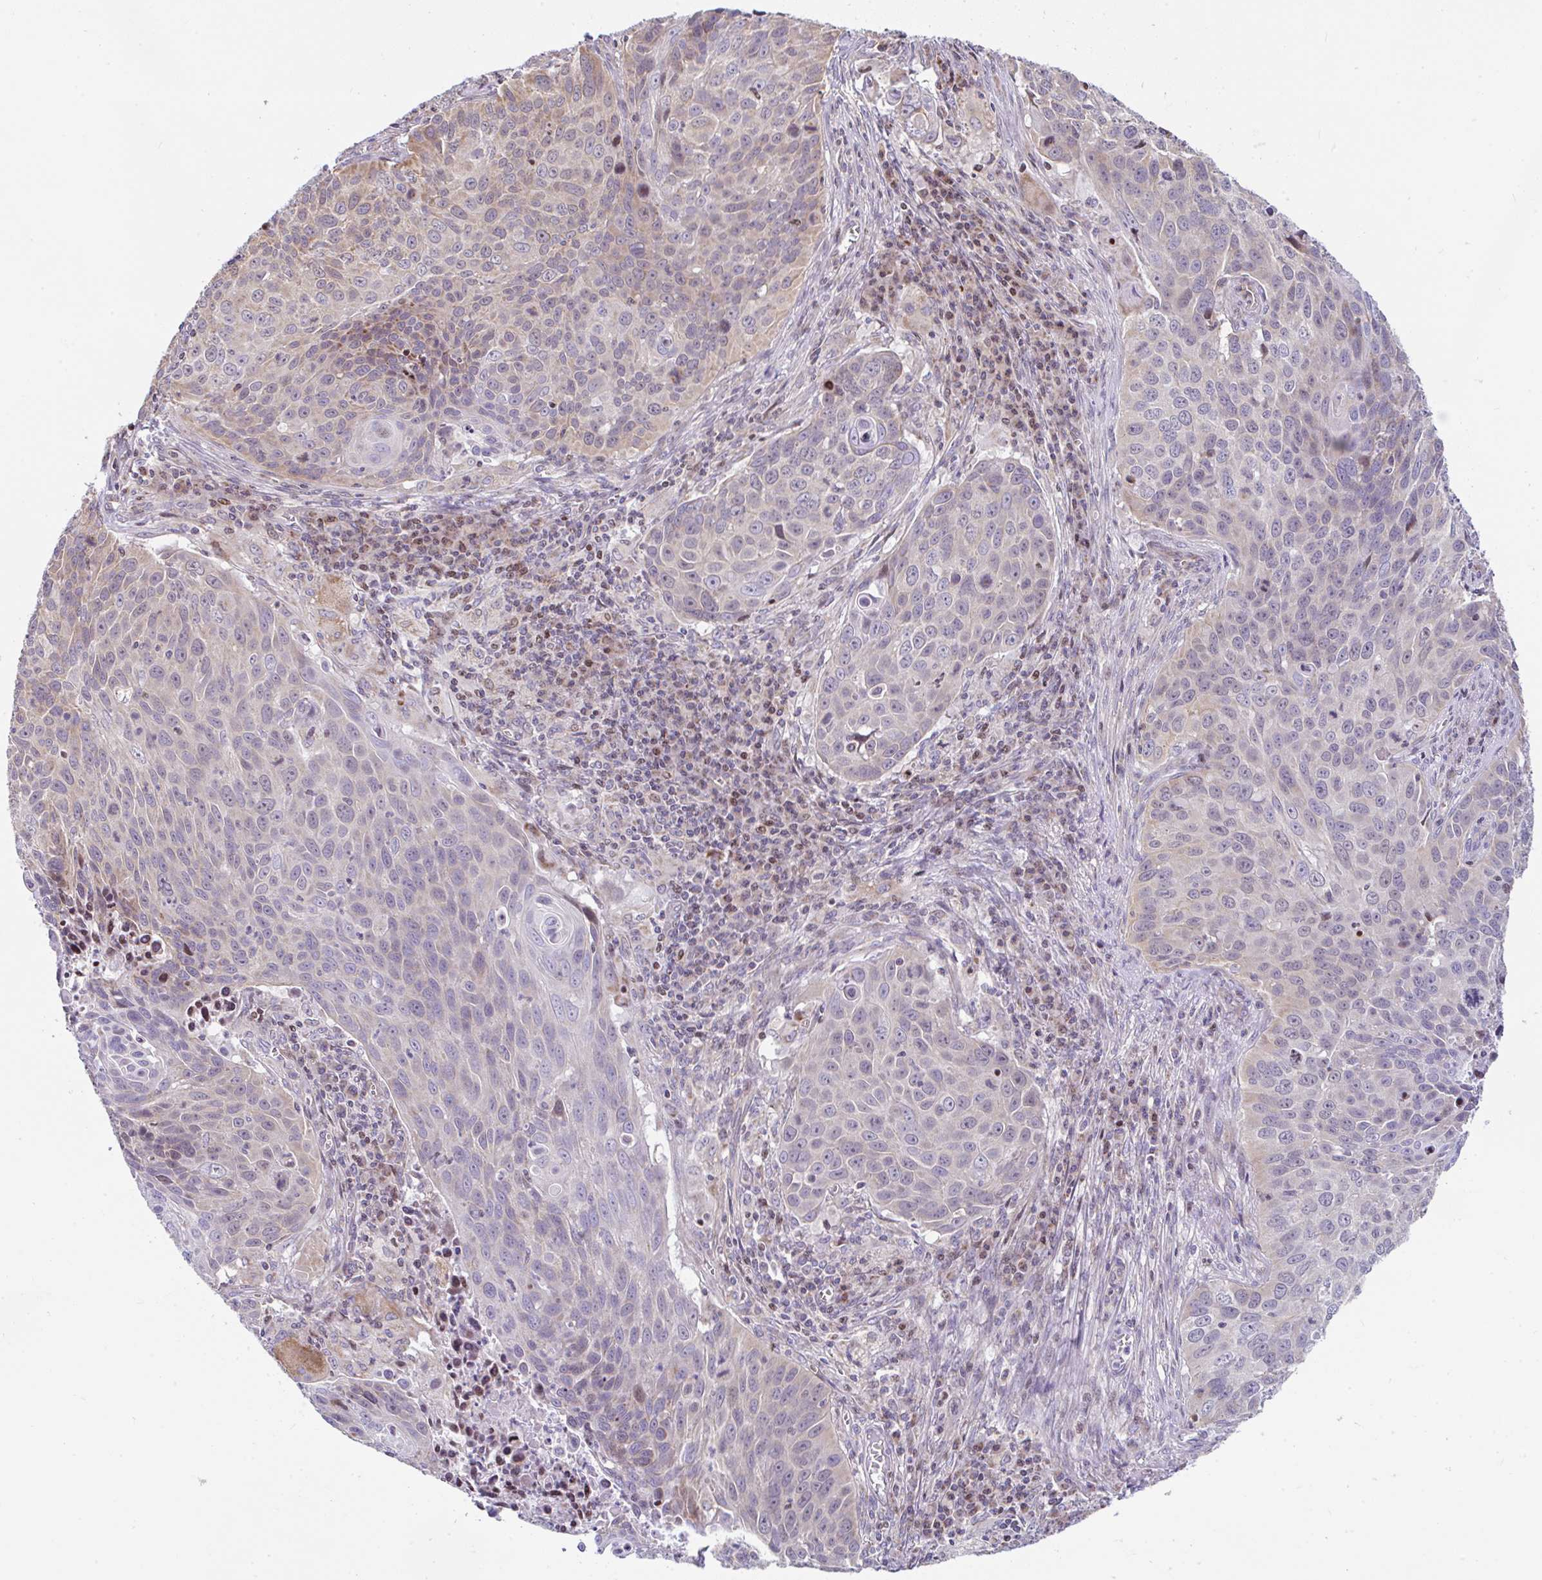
{"staining": {"intensity": "weak", "quantity": "<25%", "location": "cytoplasmic/membranous"}, "tissue": "lung cancer", "cell_type": "Tumor cells", "image_type": "cancer", "snomed": [{"axis": "morphology", "description": "Squamous cell carcinoma, NOS"}, {"axis": "topography", "description": "Lung"}], "caption": "This is a photomicrograph of IHC staining of lung cancer (squamous cell carcinoma), which shows no positivity in tumor cells. Brightfield microscopy of IHC stained with DAB (brown) and hematoxylin (blue), captured at high magnification.", "gene": "FIGNL1", "patient": {"sex": "male", "age": 78}}